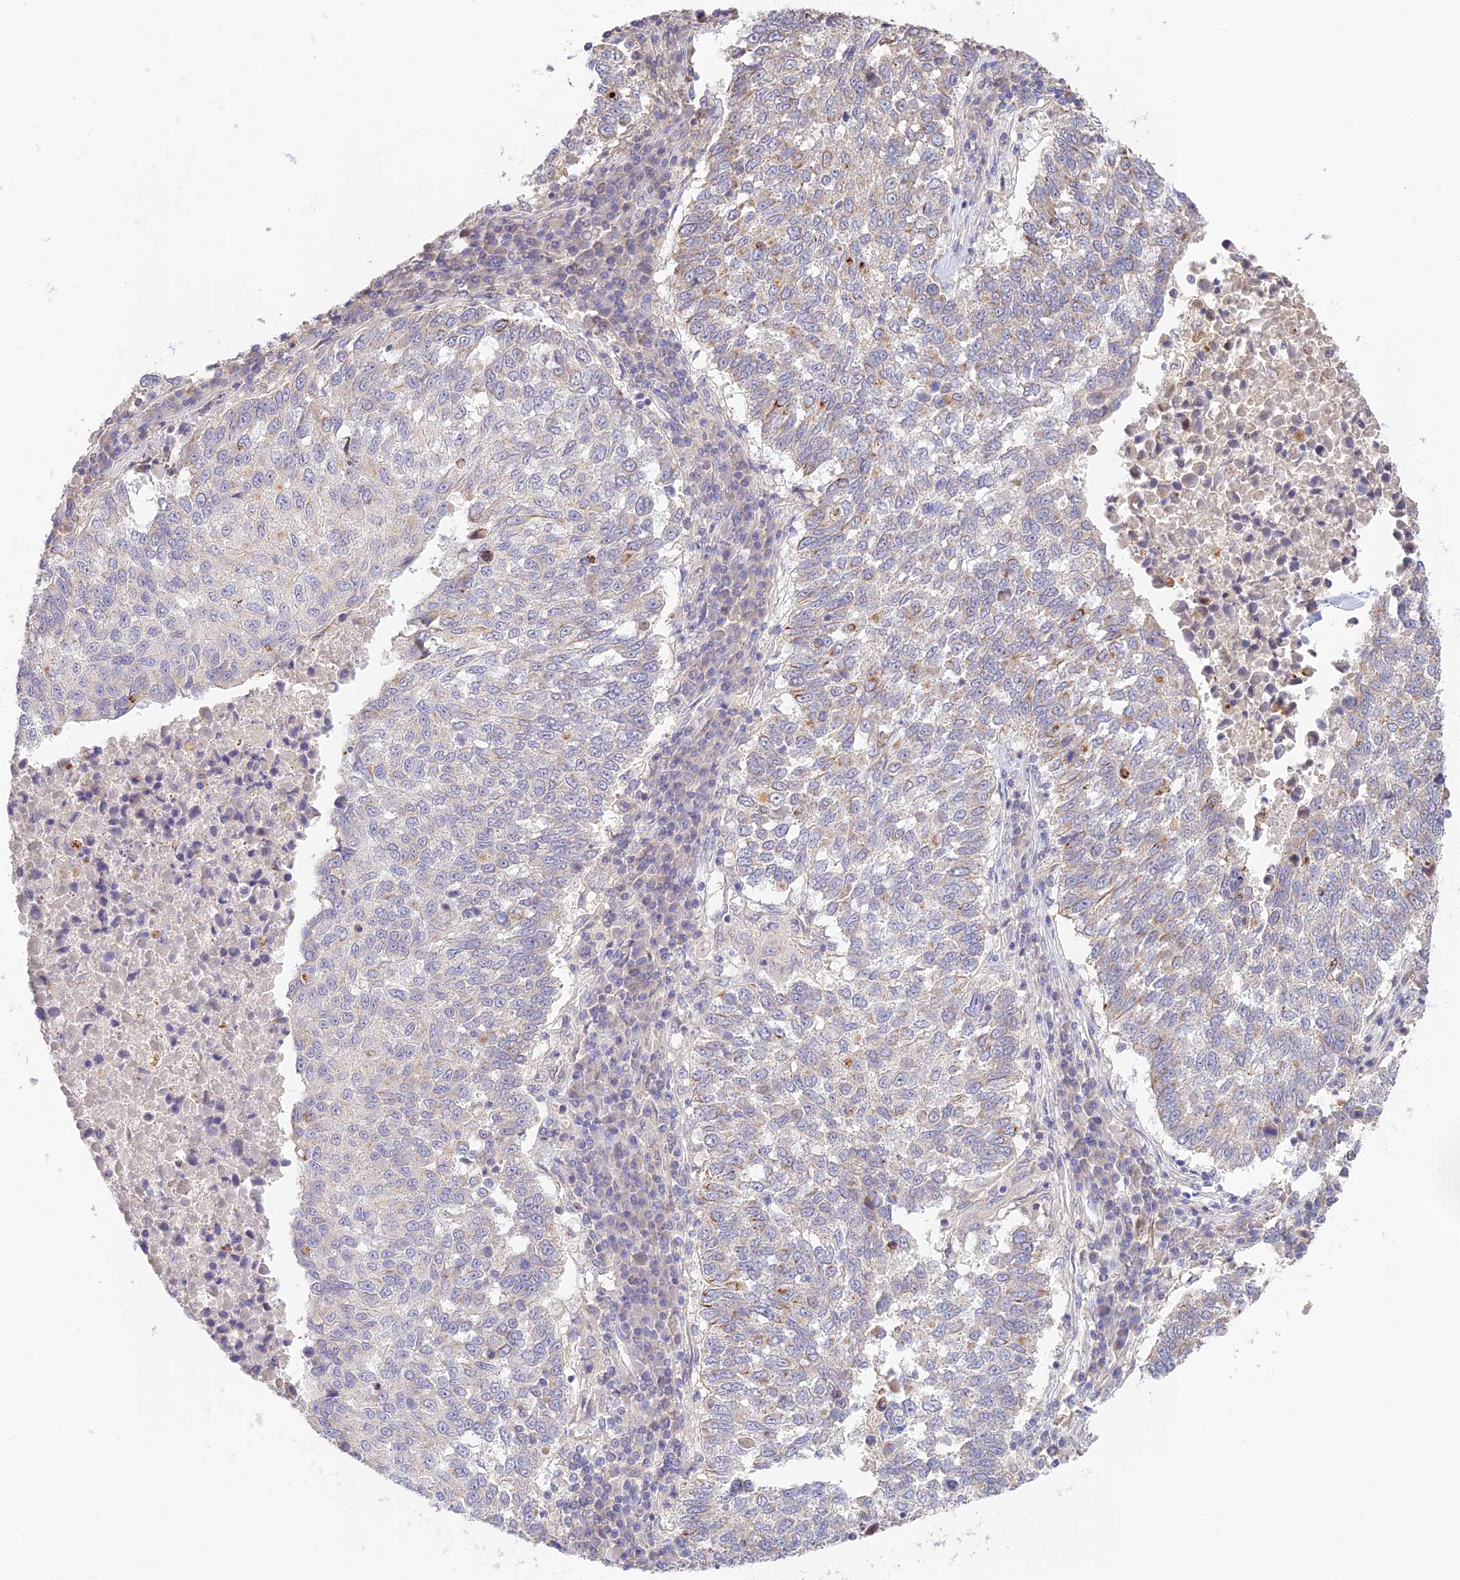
{"staining": {"intensity": "moderate", "quantity": "<25%", "location": "cytoplasmic/membranous"}, "tissue": "lung cancer", "cell_type": "Tumor cells", "image_type": "cancer", "snomed": [{"axis": "morphology", "description": "Squamous cell carcinoma, NOS"}, {"axis": "topography", "description": "Lung"}], "caption": "Approximately <25% of tumor cells in lung squamous cell carcinoma demonstrate moderate cytoplasmic/membranous protein staining as visualized by brown immunohistochemical staining.", "gene": "CAMSAP3", "patient": {"sex": "male", "age": 73}}